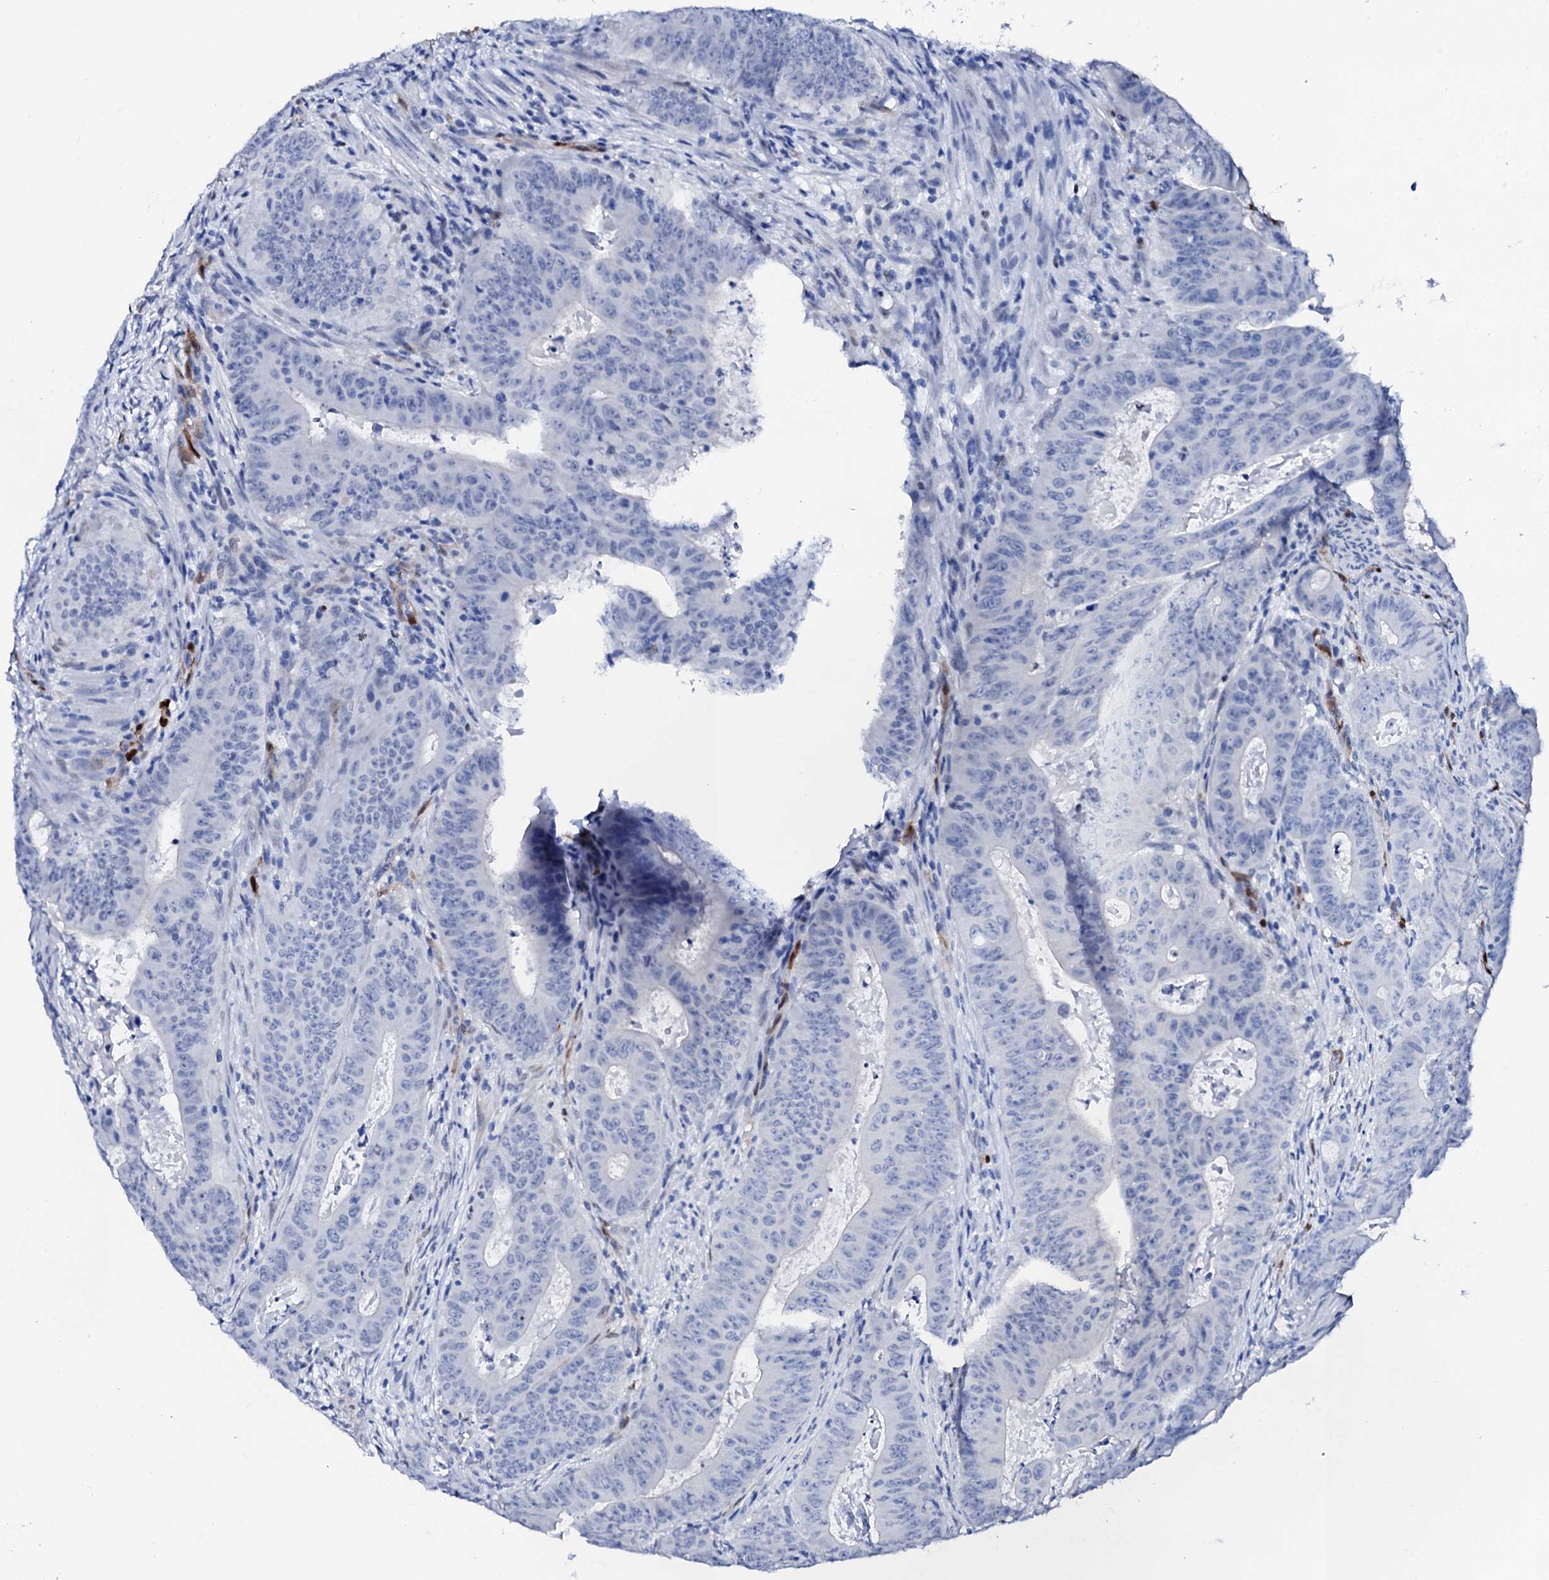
{"staining": {"intensity": "negative", "quantity": "none", "location": "none"}, "tissue": "colorectal cancer", "cell_type": "Tumor cells", "image_type": "cancer", "snomed": [{"axis": "morphology", "description": "Adenocarcinoma, NOS"}, {"axis": "topography", "description": "Rectum"}], "caption": "High power microscopy image of an immunohistochemistry (IHC) photomicrograph of colorectal cancer (adenocarcinoma), revealing no significant staining in tumor cells.", "gene": "NRIP2", "patient": {"sex": "female", "age": 75}}